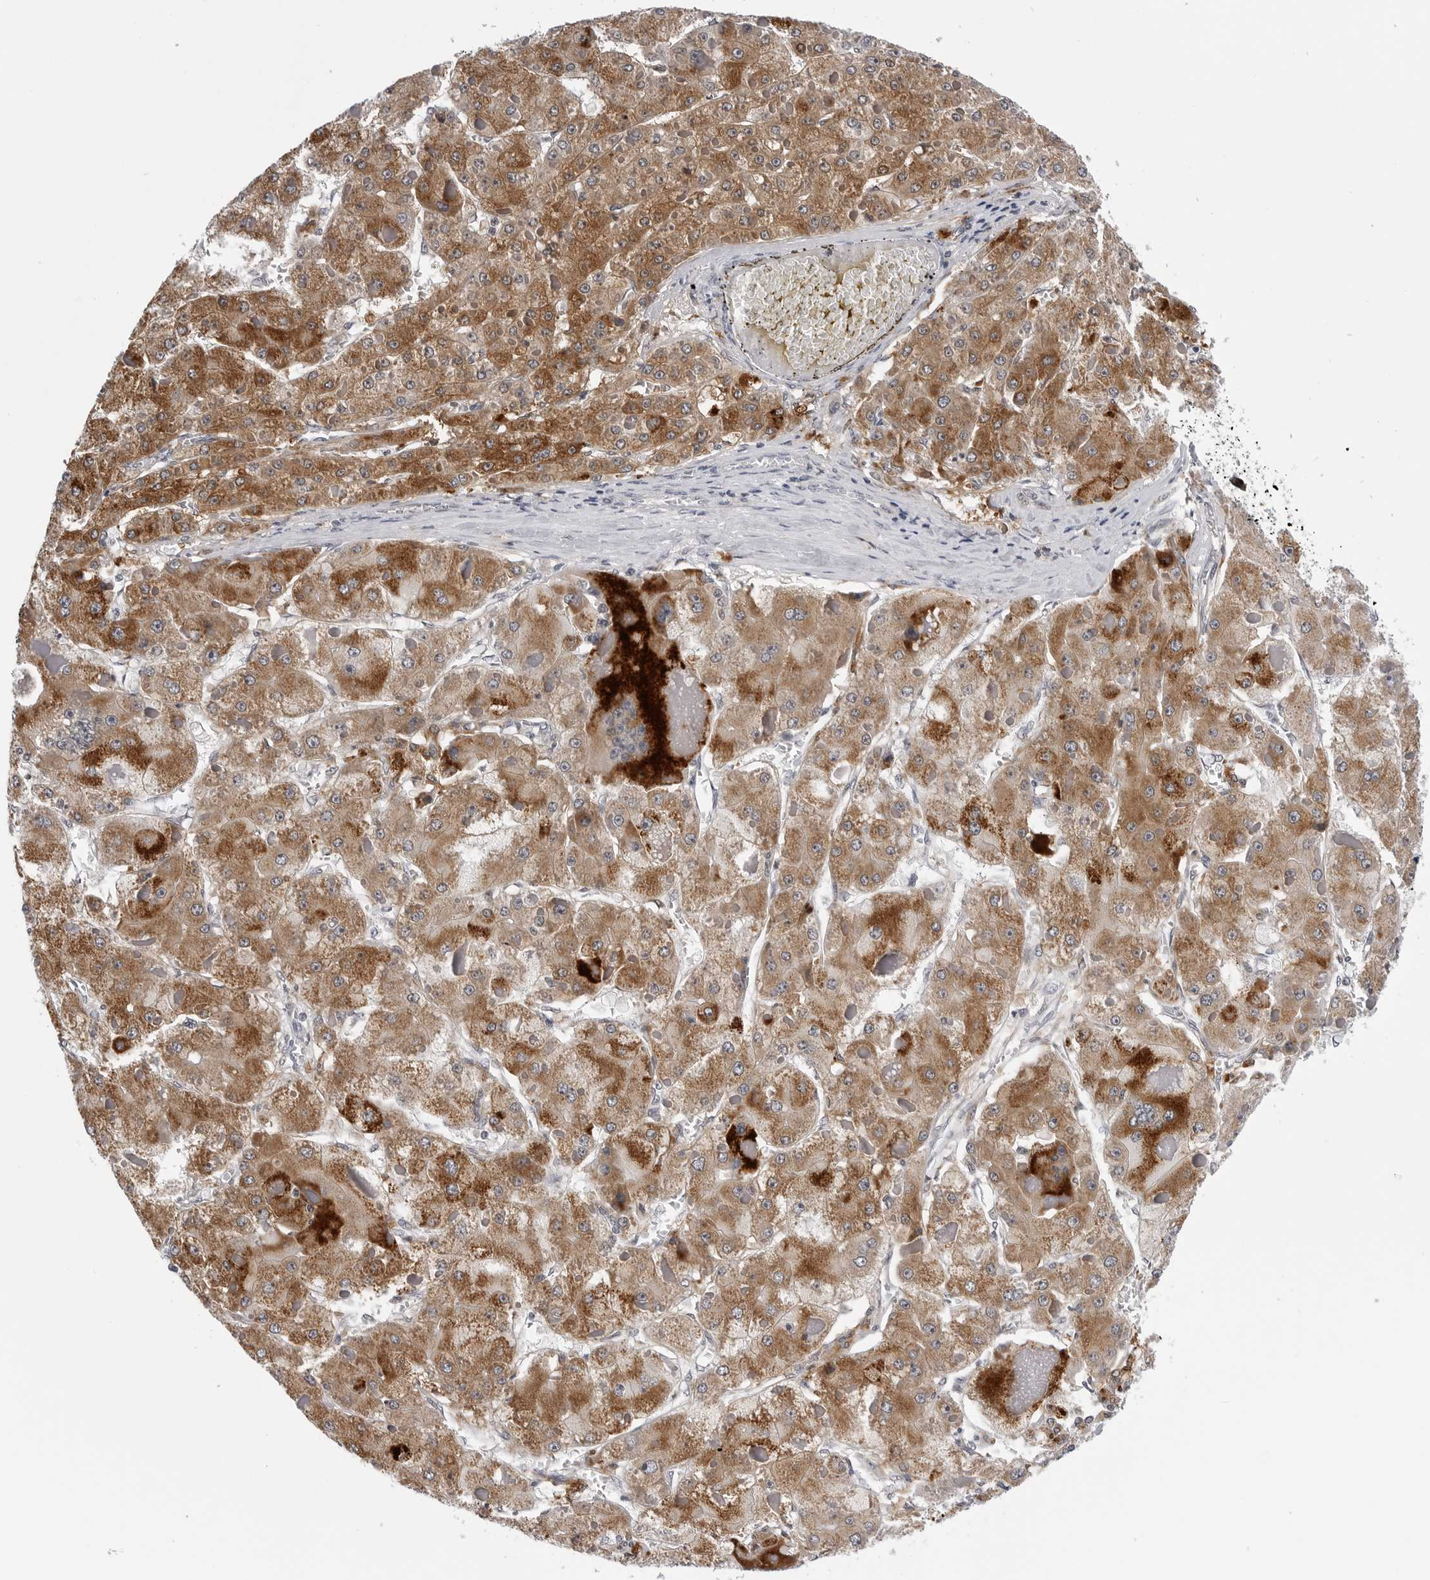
{"staining": {"intensity": "strong", "quantity": ">75%", "location": "cytoplasmic/membranous"}, "tissue": "liver cancer", "cell_type": "Tumor cells", "image_type": "cancer", "snomed": [{"axis": "morphology", "description": "Carcinoma, Hepatocellular, NOS"}, {"axis": "topography", "description": "Liver"}], "caption": "An IHC histopathology image of neoplastic tissue is shown. Protein staining in brown highlights strong cytoplasmic/membranous positivity in liver cancer within tumor cells.", "gene": "CDK20", "patient": {"sex": "female", "age": 73}}